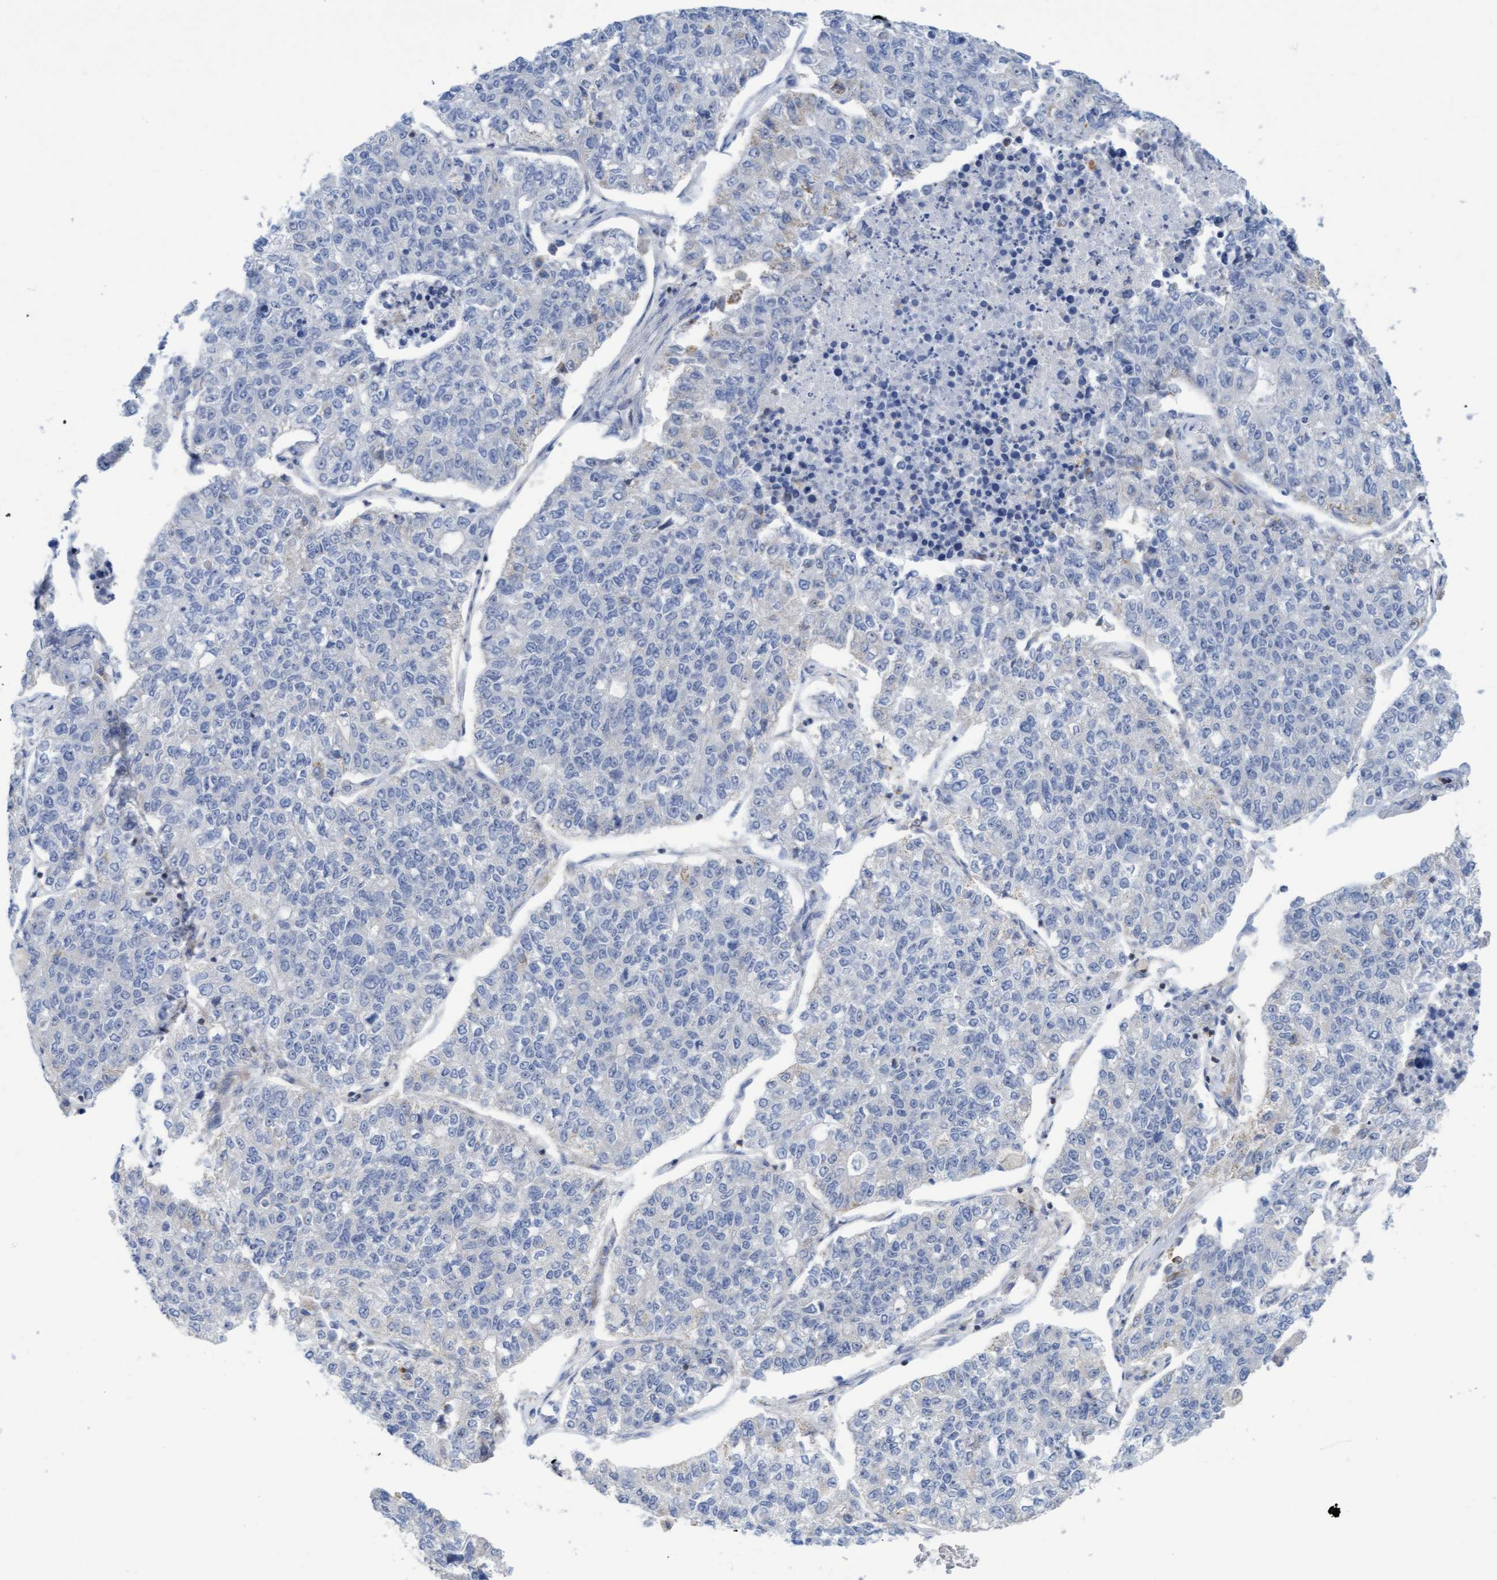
{"staining": {"intensity": "negative", "quantity": "none", "location": "none"}, "tissue": "lung cancer", "cell_type": "Tumor cells", "image_type": "cancer", "snomed": [{"axis": "morphology", "description": "Adenocarcinoma, NOS"}, {"axis": "topography", "description": "Lung"}], "caption": "This is an immunohistochemistry micrograph of human lung cancer. There is no expression in tumor cells.", "gene": "FNBP1", "patient": {"sex": "male", "age": 49}}